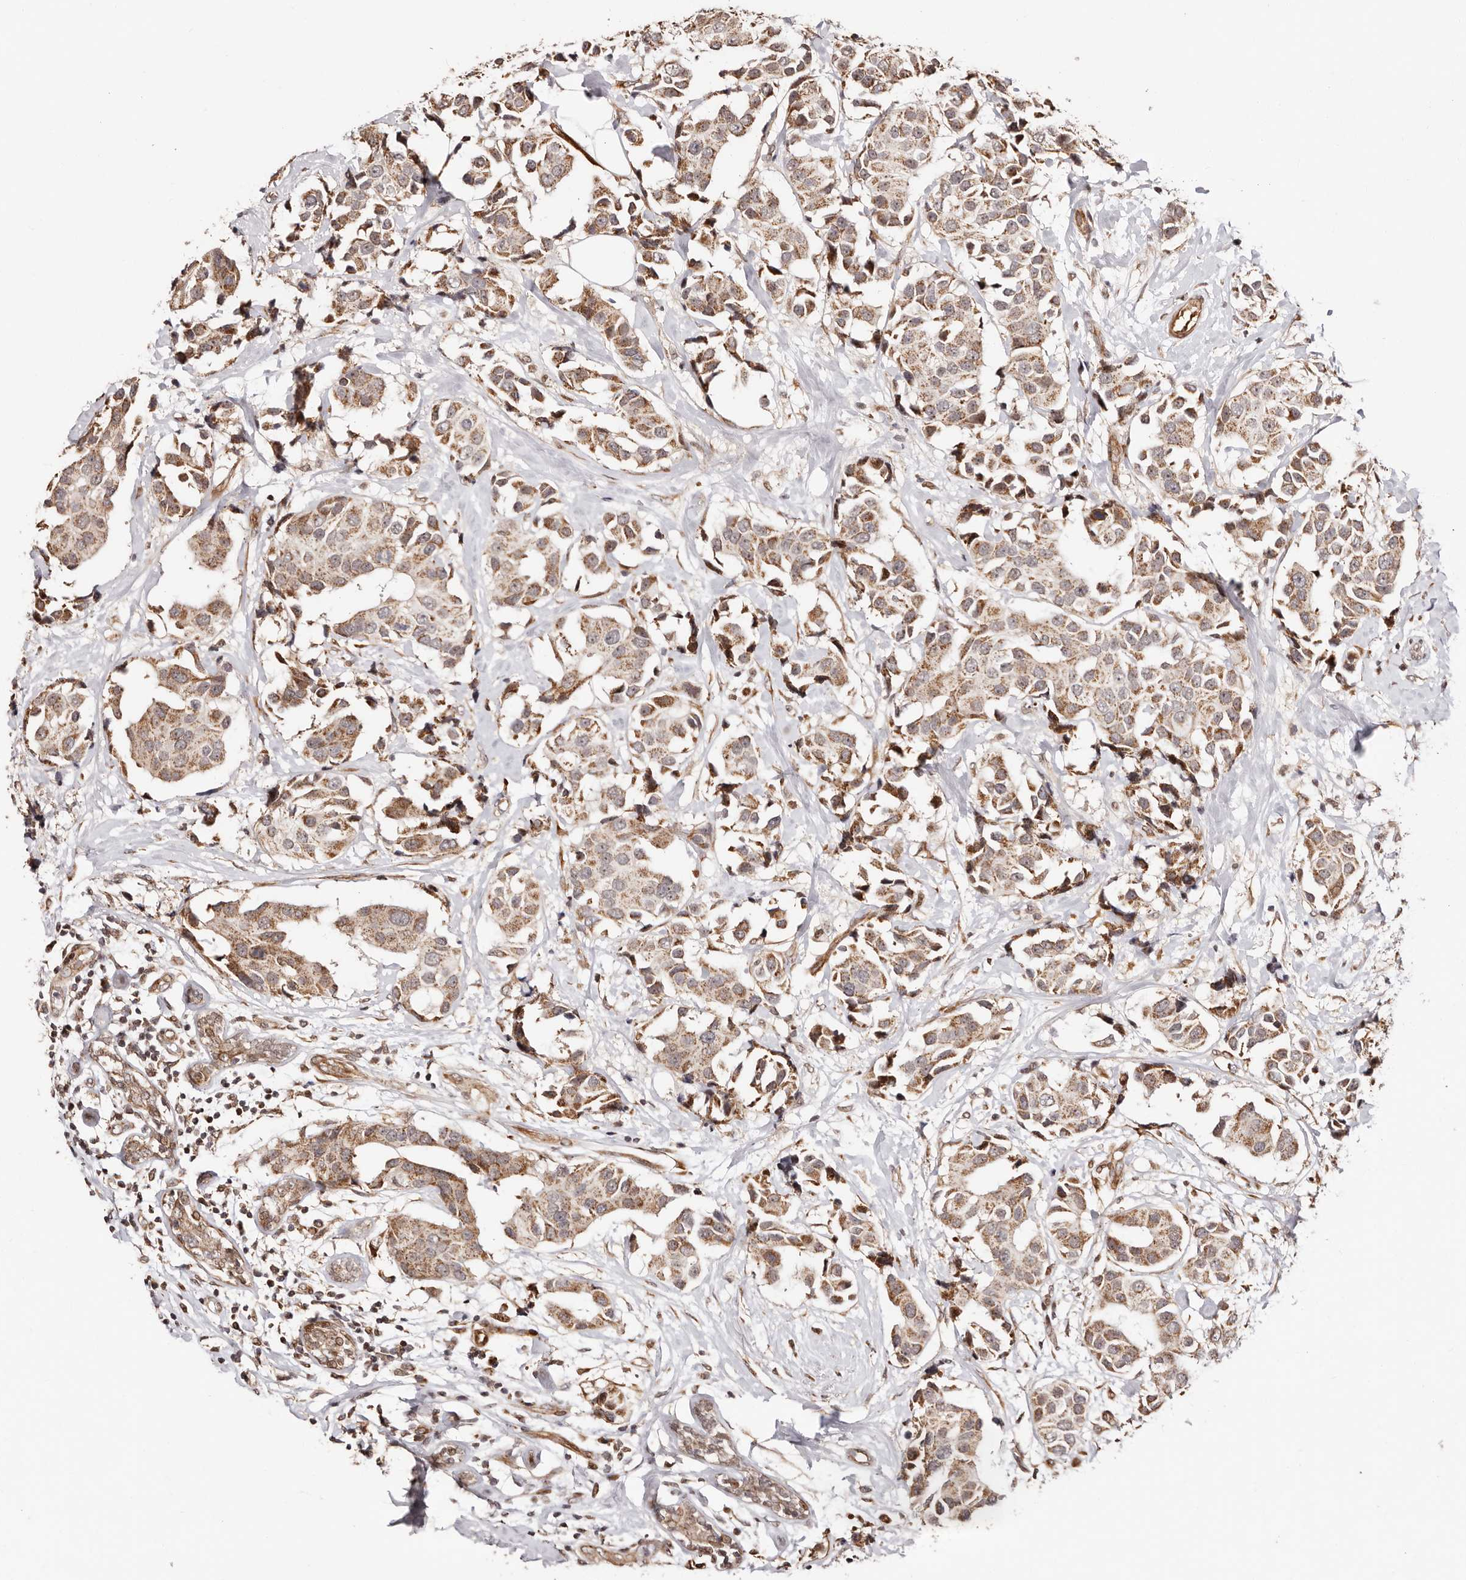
{"staining": {"intensity": "moderate", "quantity": ">75%", "location": "cytoplasmic/membranous"}, "tissue": "breast cancer", "cell_type": "Tumor cells", "image_type": "cancer", "snomed": [{"axis": "morphology", "description": "Normal tissue, NOS"}, {"axis": "morphology", "description": "Duct carcinoma"}, {"axis": "topography", "description": "Breast"}], "caption": "Immunohistochemical staining of human breast intraductal carcinoma demonstrates medium levels of moderate cytoplasmic/membranous protein staining in approximately >75% of tumor cells. The staining is performed using DAB (3,3'-diaminobenzidine) brown chromogen to label protein expression. The nuclei are counter-stained blue using hematoxylin.", "gene": "HIVEP3", "patient": {"sex": "female", "age": 39}}